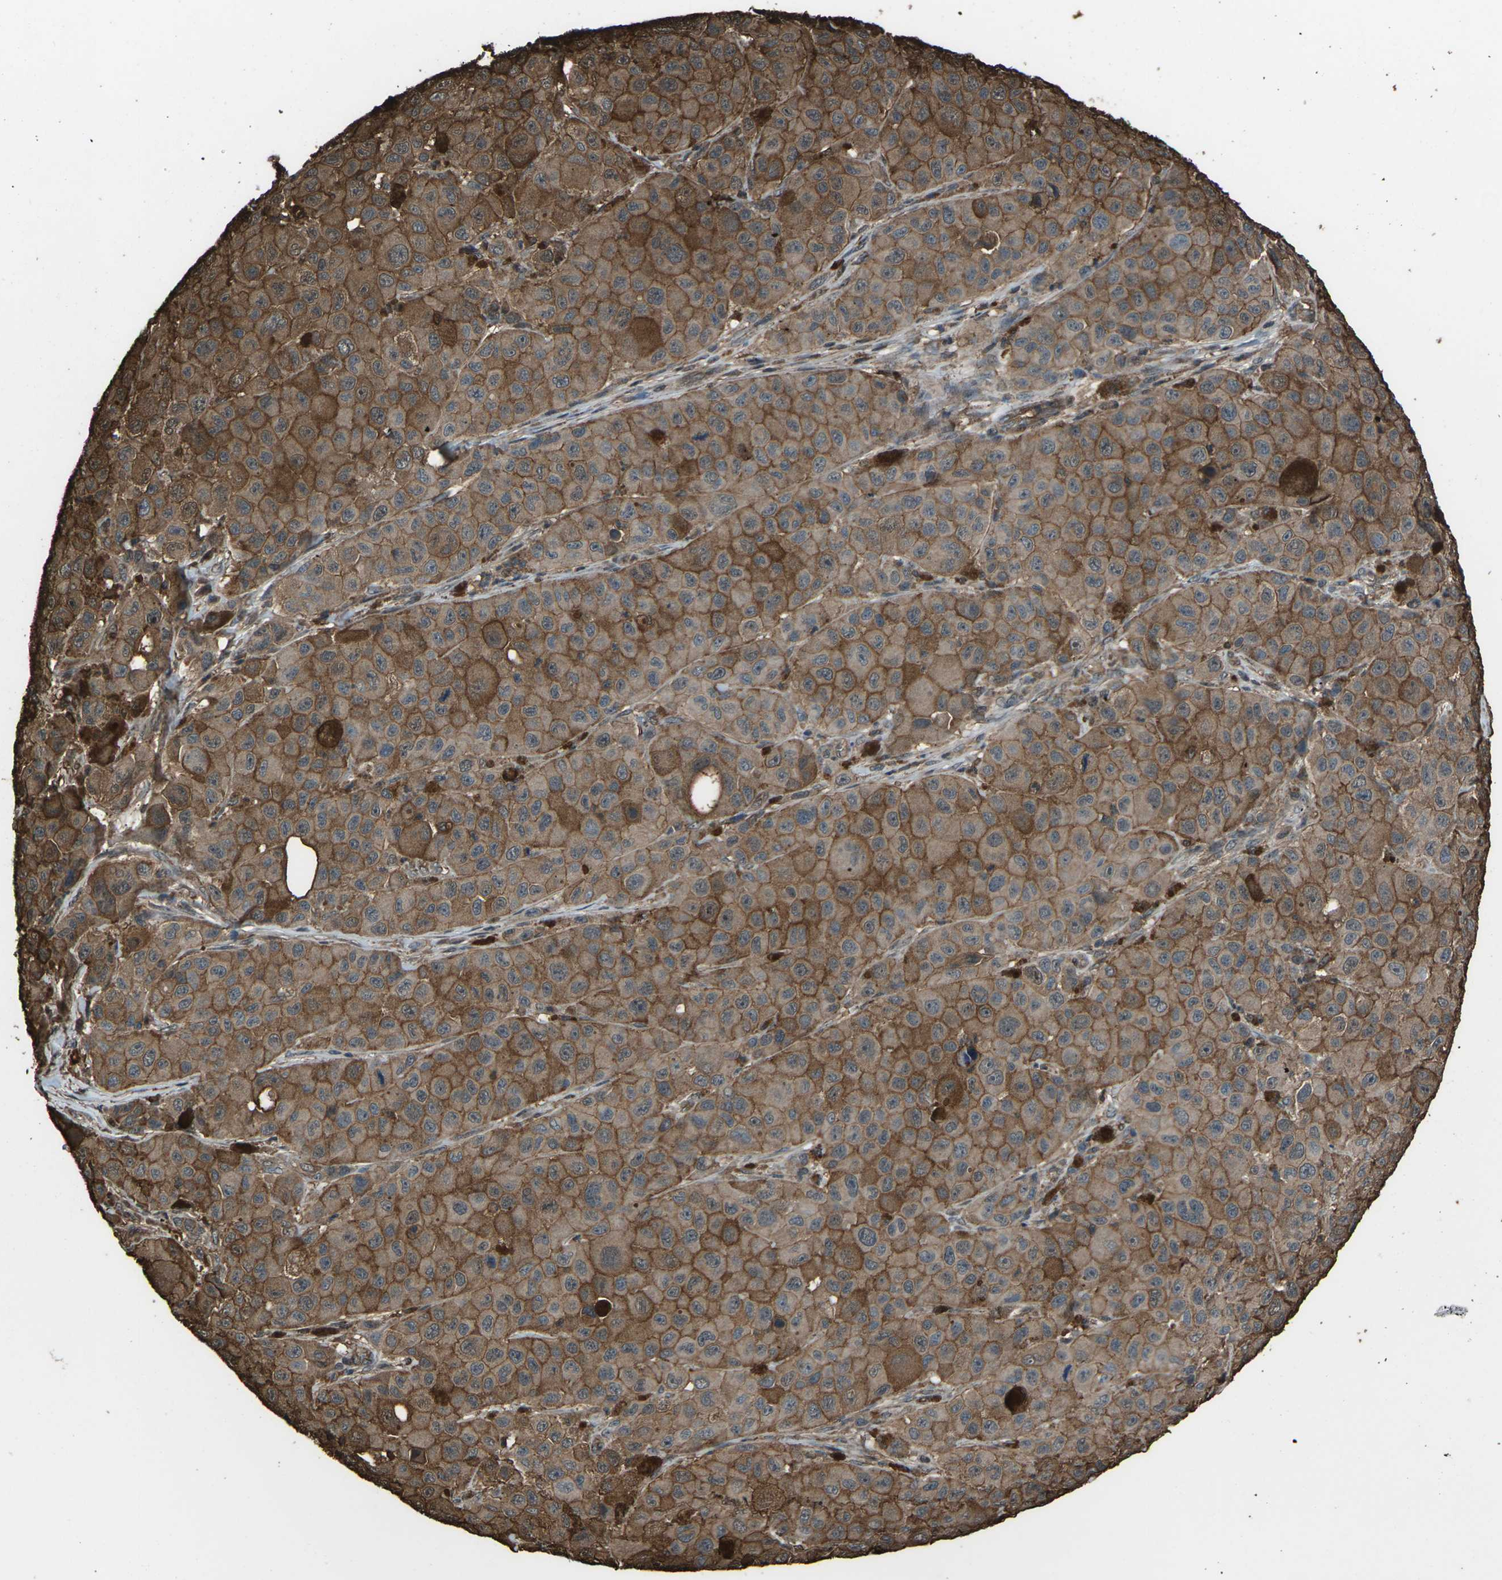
{"staining": {"intensity": "moderate", "quantity": ">75%", "location": "cytoplasmic/membranous"}, "tissue": "melanoma", "cell_type": "Tumor cells", "image_type": "cancer", "snomed": [{"axis": "morphology", "description": "Malignant melanoma, NOS"}, {"axis": "topography", "description": "Skin"}], "caption": "Tumor cells exhibit moderate cytoplasmic/membranous staining in about >75% of cells in malignant melanoma.", "gene": "DHPS", "patient": {"sex": "male", "age": 96}}